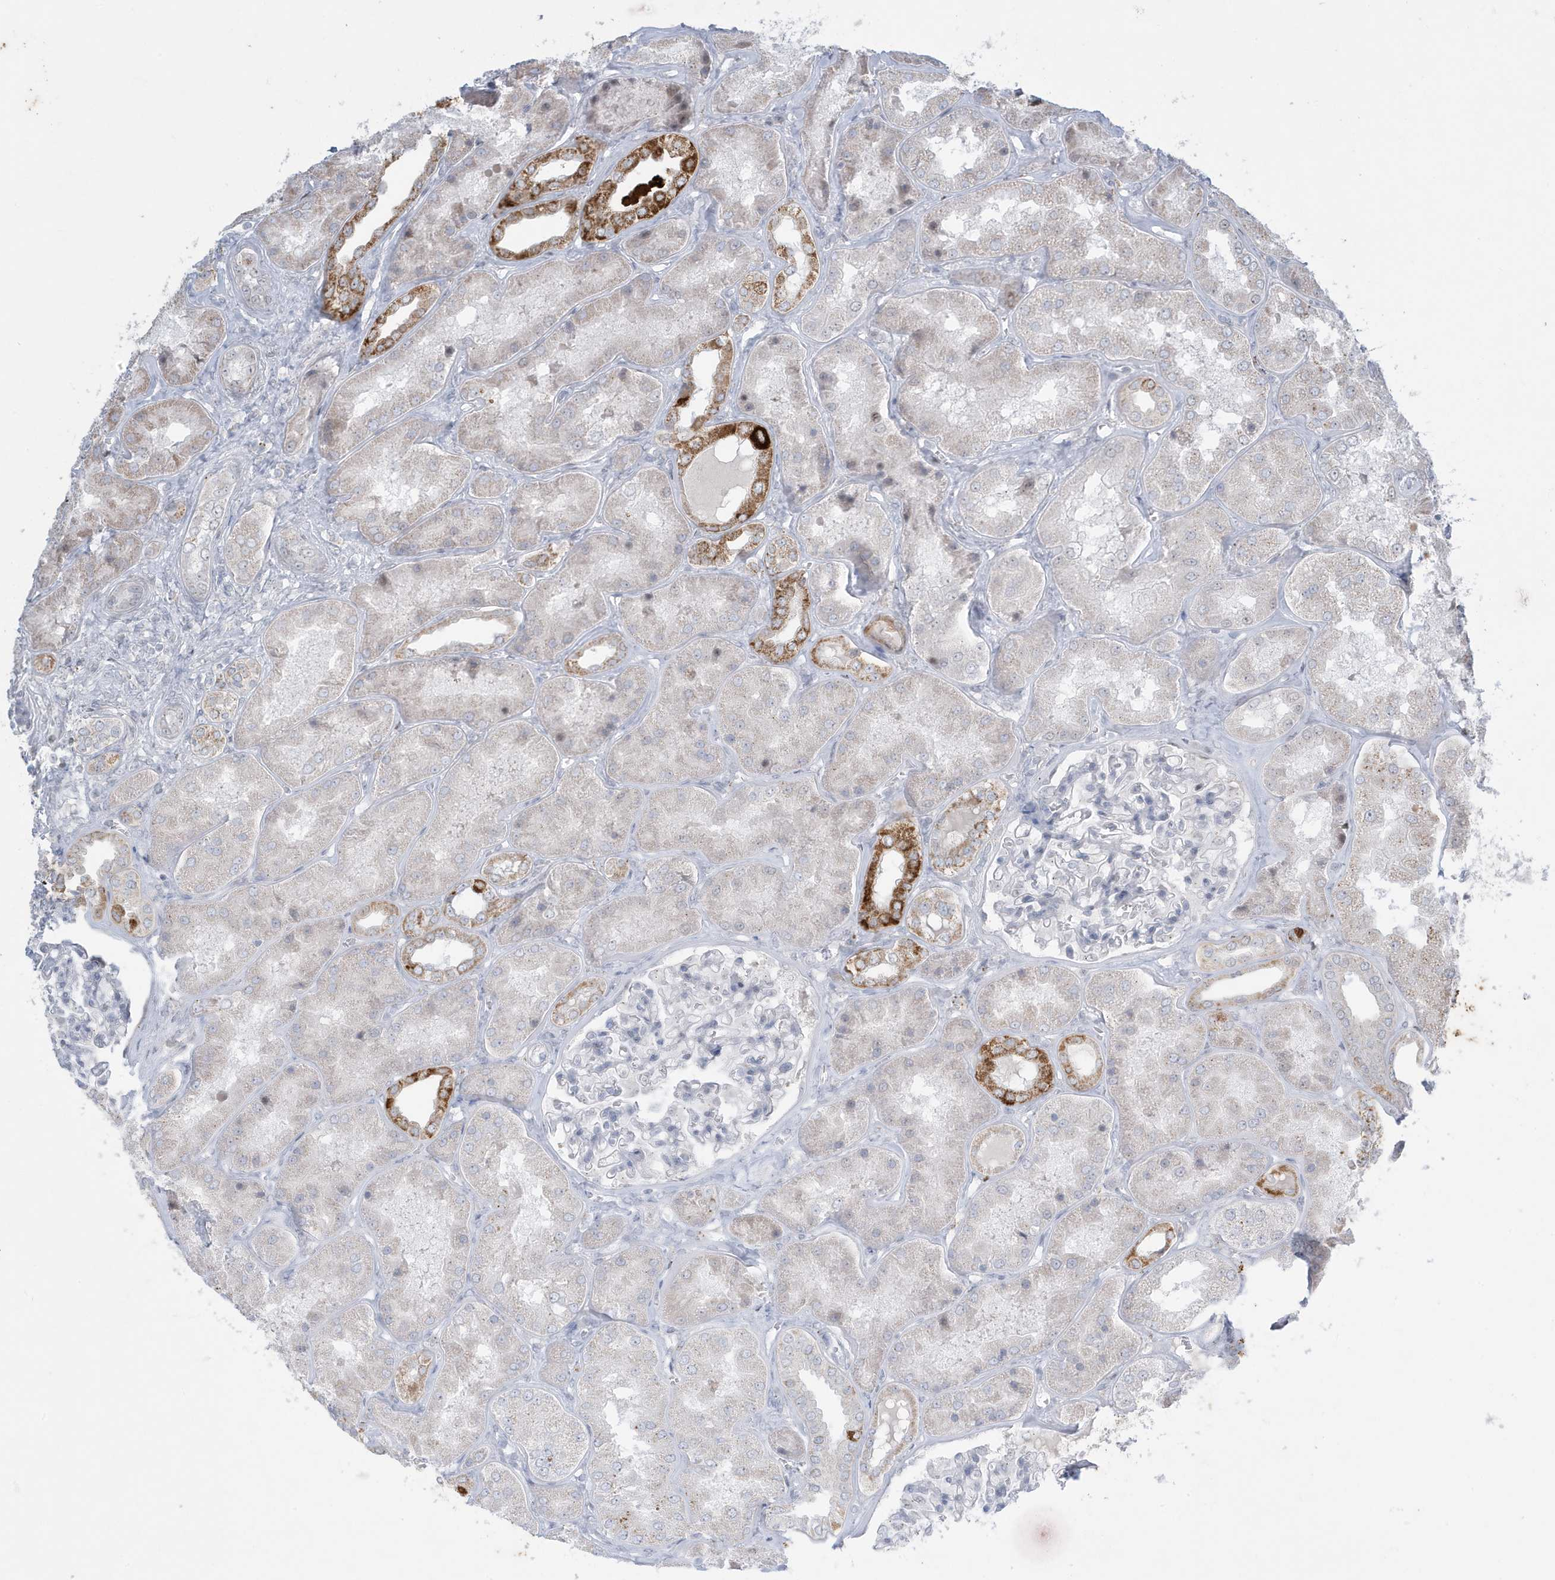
{"staining": {"intensity": "negative", "quantity": "none", "location": "none"}, "tissue": "kidney", "cell_type": "Cells in glomeruli", "image_type": "normal", "snomed": [{"axis": "morphology", "description": "Normal tissue, NOS"}, {"axis": "topography", "description": "Kidney"}], "caption": "High magnification brightfield microscopy of unremarkable kidney stained with DAB (3,3'-diaminobenzidine) (brown) and counterstained with hematoxylin (blue): cells in glomeruli show no significant positivity. (Immunohistochemistry (ihc), brightfield microscopy, high magnification).", "gene": "FNDC1", "patient": {"sex": "female", "age": 56}}